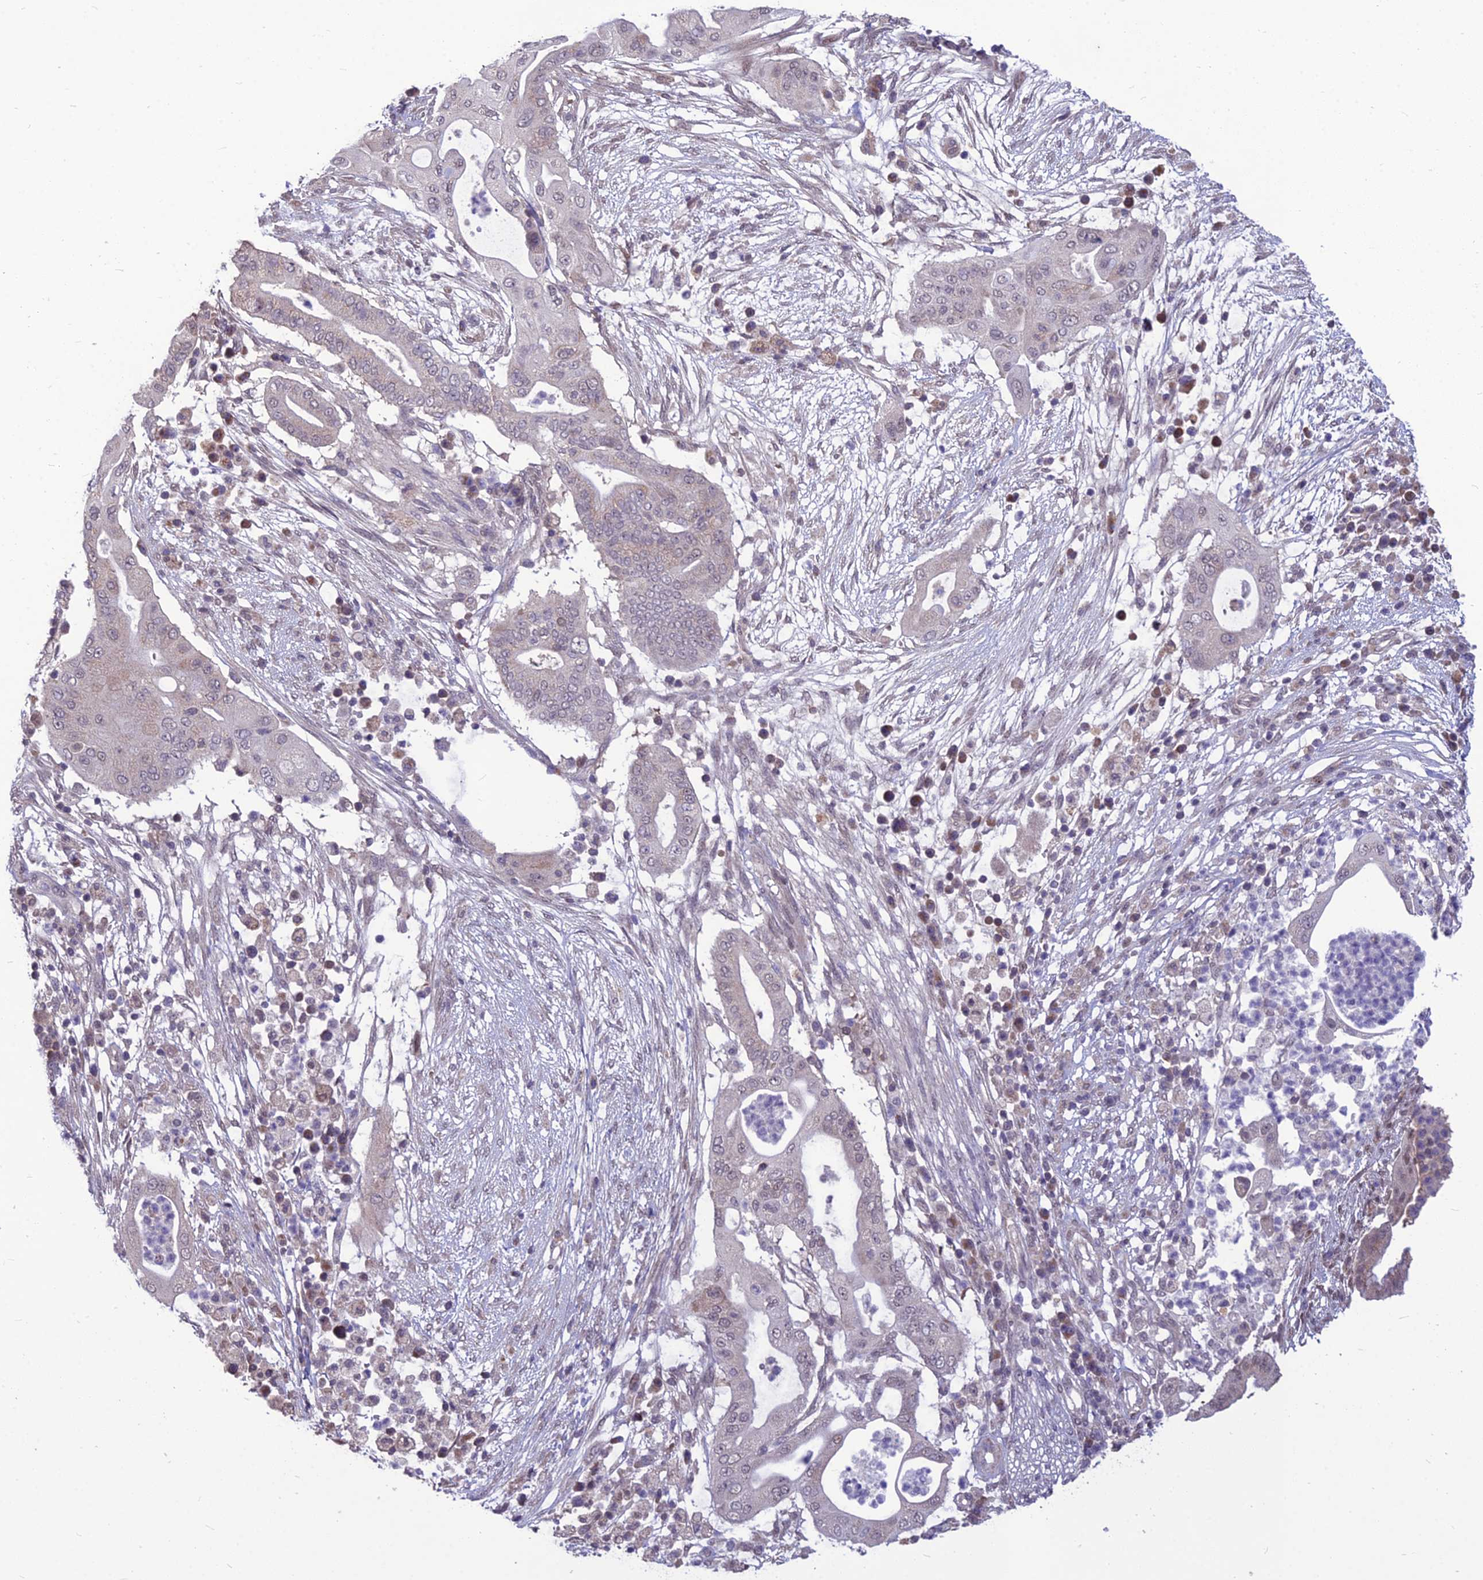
{"staining": {"intensity": "negative", "quantity": "none", "location": "none"}, "tissue": "pancreatic cancer", "cell_type": "Tumor cells", "image_type": "cancer", "snomed": [{"axis": "morphology", "description": "Adenocarcinoma, NOS"}, {"axis": "topography", "description": "Pancreas"}], "caption": "Immunohistochemical staining of human pancreatic cancer (adenocarcinoma) shows no significant staining in tumor cells.", "gene": "FBRS", "patient": {"sex": "male", "age": 68}}